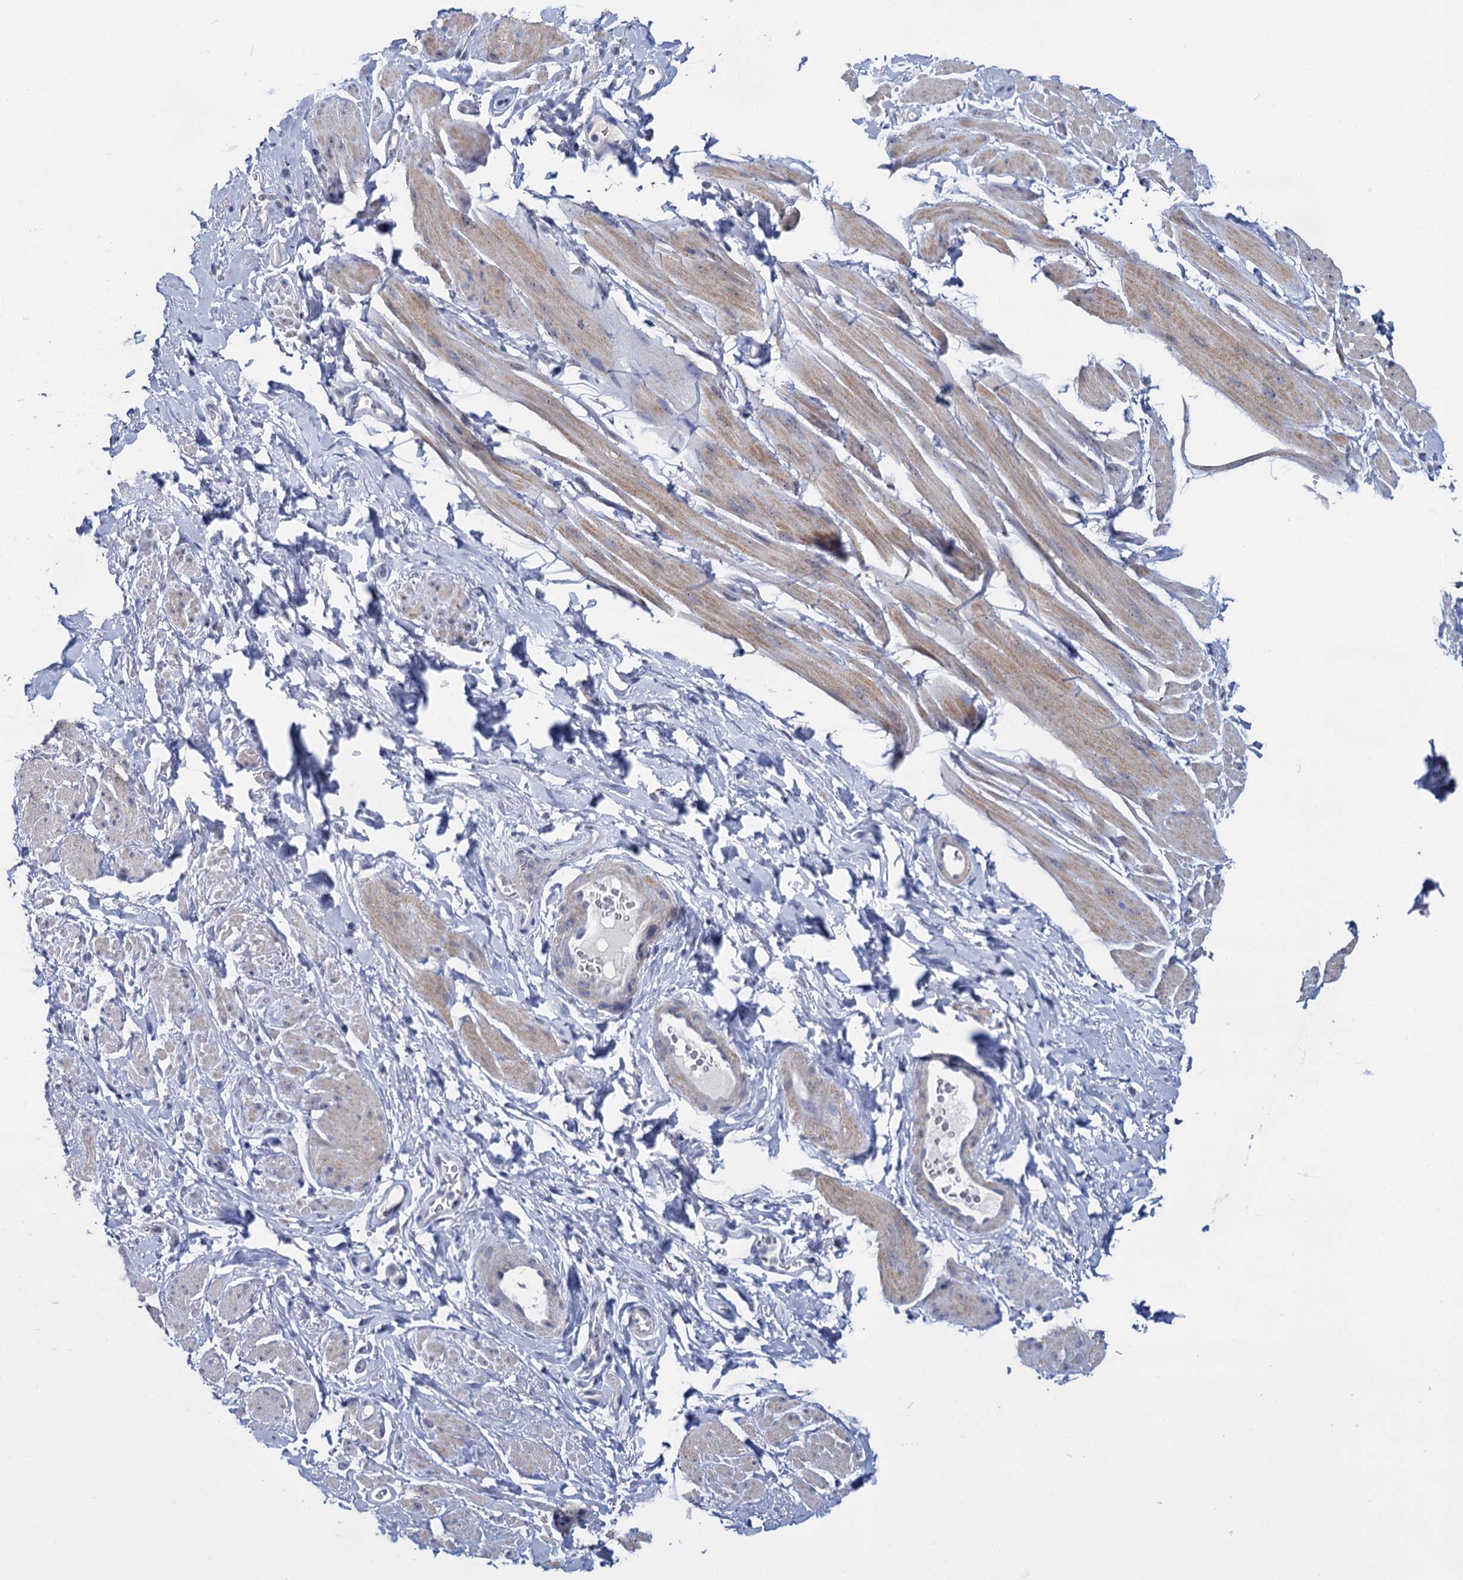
{"staining": {"intensity": "weak", "quantity": "<25%", "location": "cytoplasmic/membranous"}, "tissue": "smooth muscle", "cell_type": "Smooth muscle cells", "image_type": "normal", "snomed": [{"axis": "morphology", "description": "Normal tissue, NOS"}, {"axis": "topography", "description": "Smooth muscle"}, {"axis": "topography", "description": "Peripheral nerve tissue"}], "caption": "DAB (3,3'-diaminobenzidine) immunohistochemical staining of unremarkable smooth muscle demonstrates no significant expression in smooth muscle cells.", "gene": "SFN", "patient": {"sex": "male", "age": 69}}